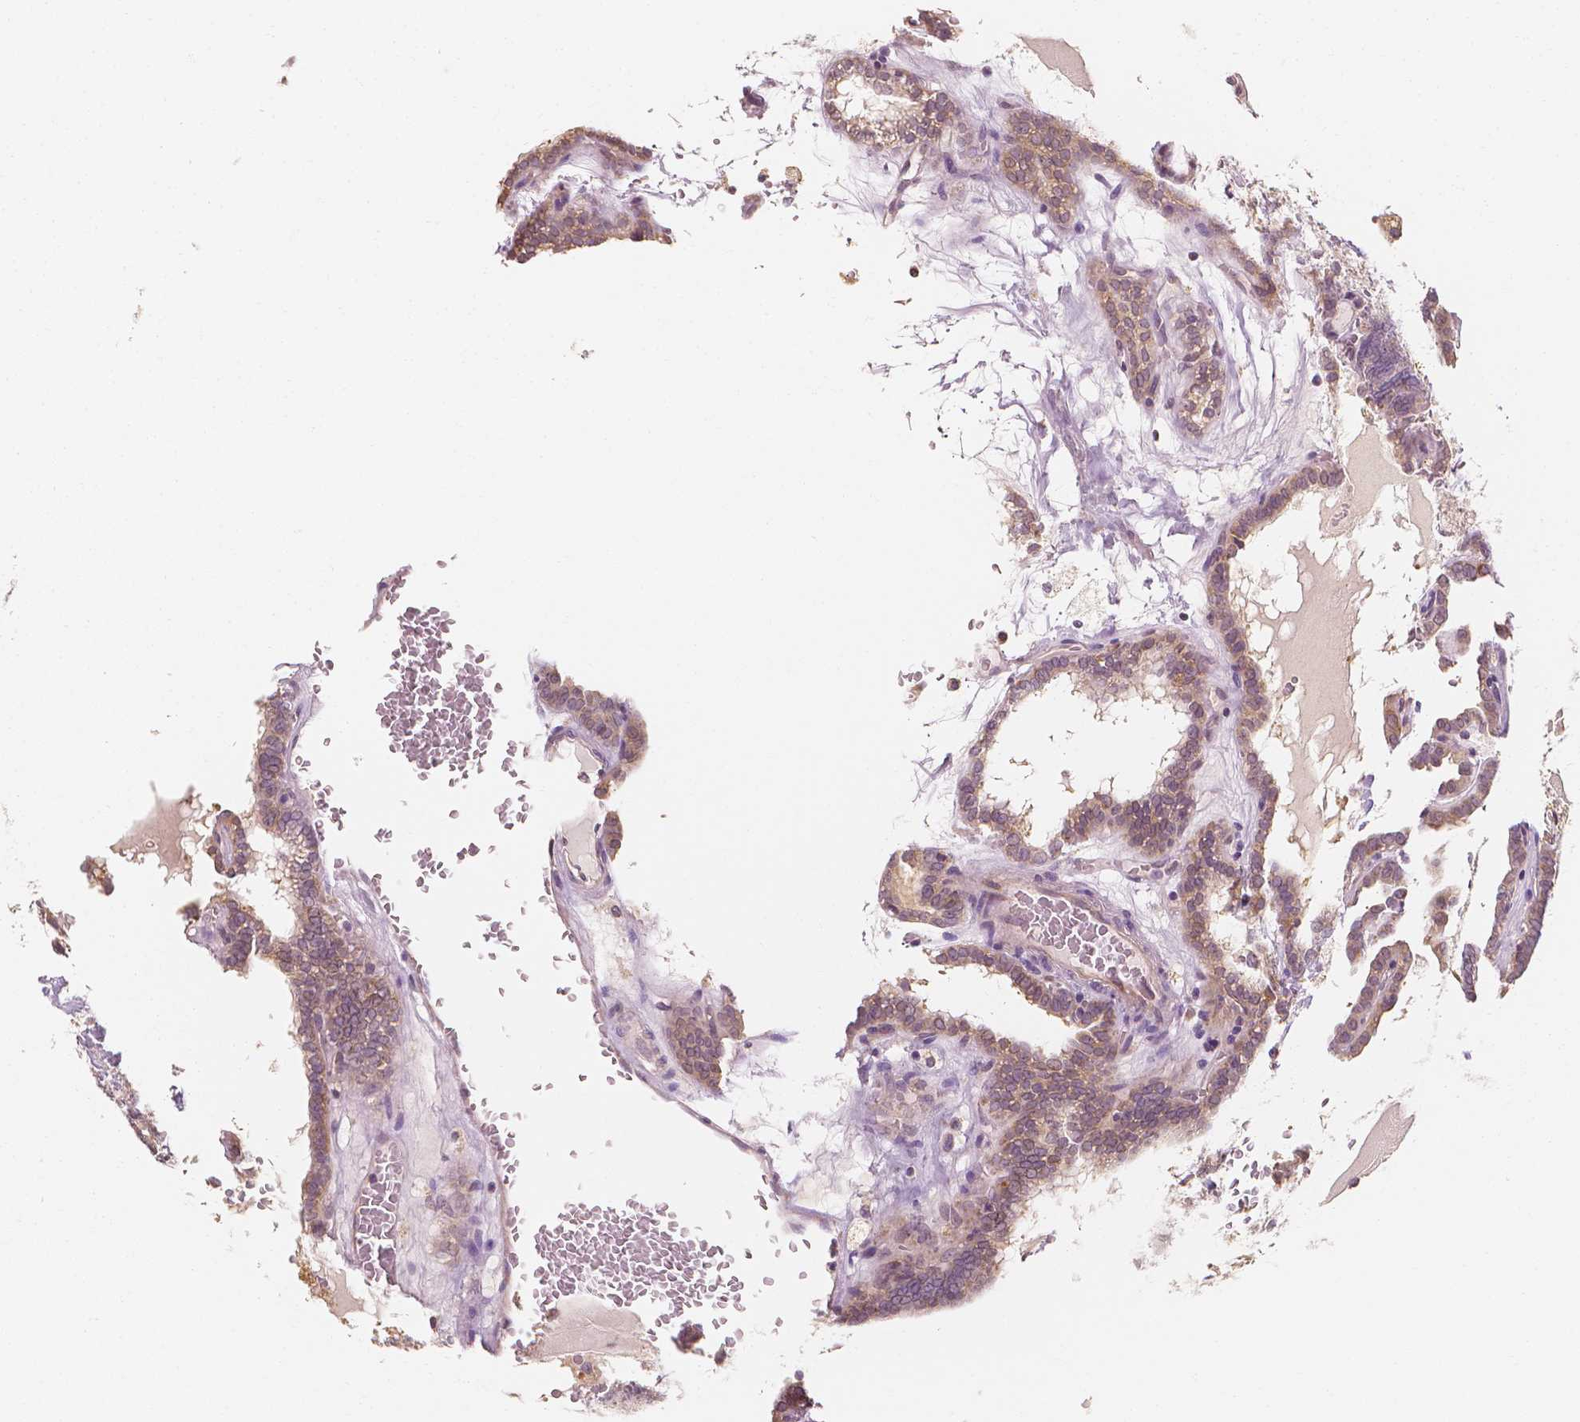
{"staining": {"intensity": "weak", "quantity": ">75%", "location": "cytoplasmic/membranous"}, "tissue": "thyroid cancer", "cell_type": "Tumor cells", "image_type": "cancer", "snomed": [{"axis": "morphology", "description": "Papillary adenocarcinoma, NOS"}, {"axis": "topography", "description": "Thyroid gland"}], "caption": "A brown stain shows weak cytoplasmic/membranous positivity of a protein in thyroid cancer (papillary adenocarcinoma) tumor cells.", "gene": "SHPK", "patient": {"sex": "female", "age": 39}}